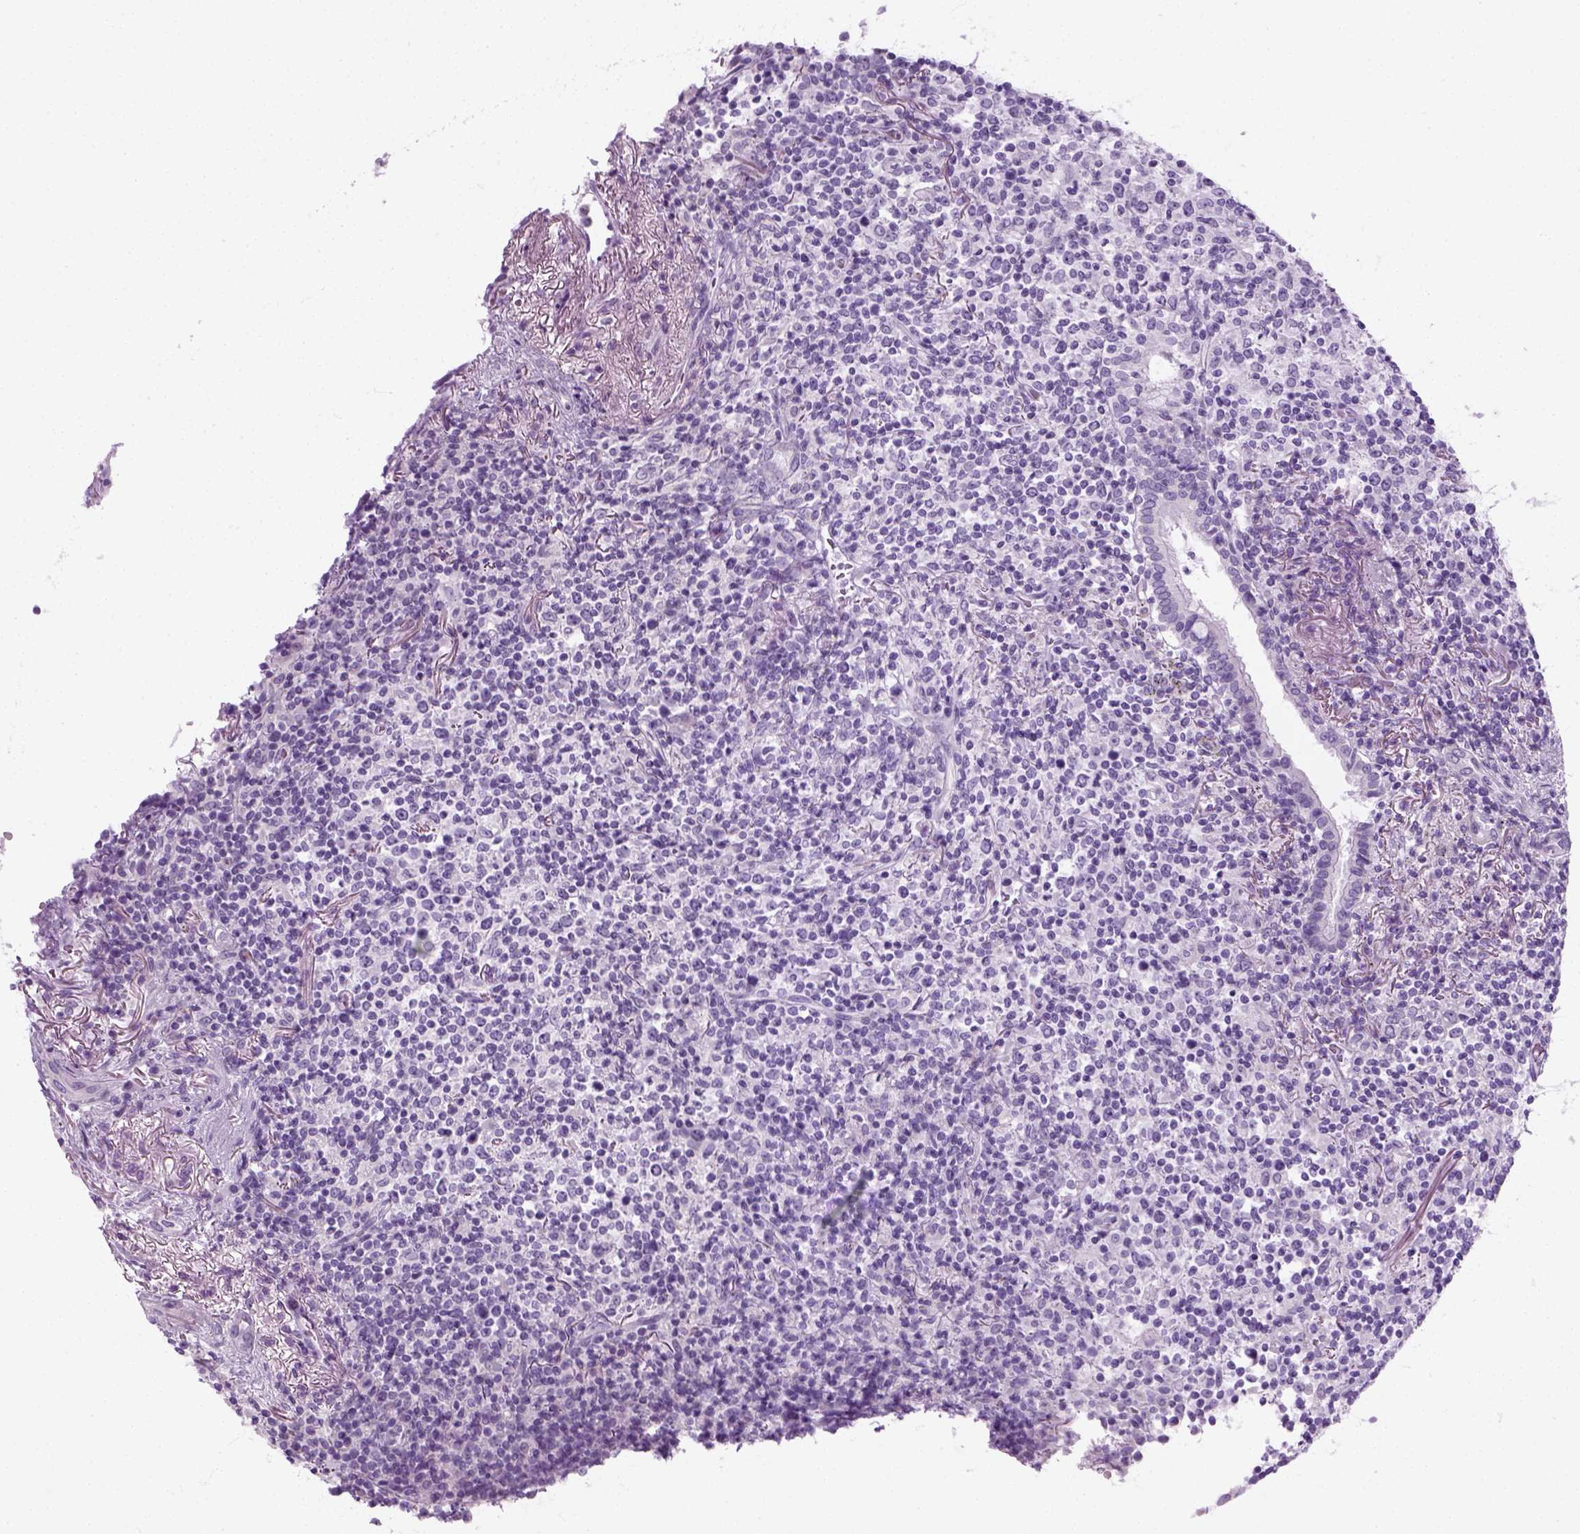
{"staining": {"intensity": "negative", "quantity": "none", "location": "none"}, "tissue": "lymphoma", "cell_type": "Tumor cells", "image_type": "cancer", "snomed": [{"axis": "morphology", "description": "Malignant lymphoma, non-Hodgkin's type, High grade"}, {"axis": "topography", "description": "Lung"}], "caption": "This is an immunohistochemistry image of human lymphoma. There is no staining in tumor cells.", "gene": "SLC12A5", "patient": {"sex": "male", "age": 79}}